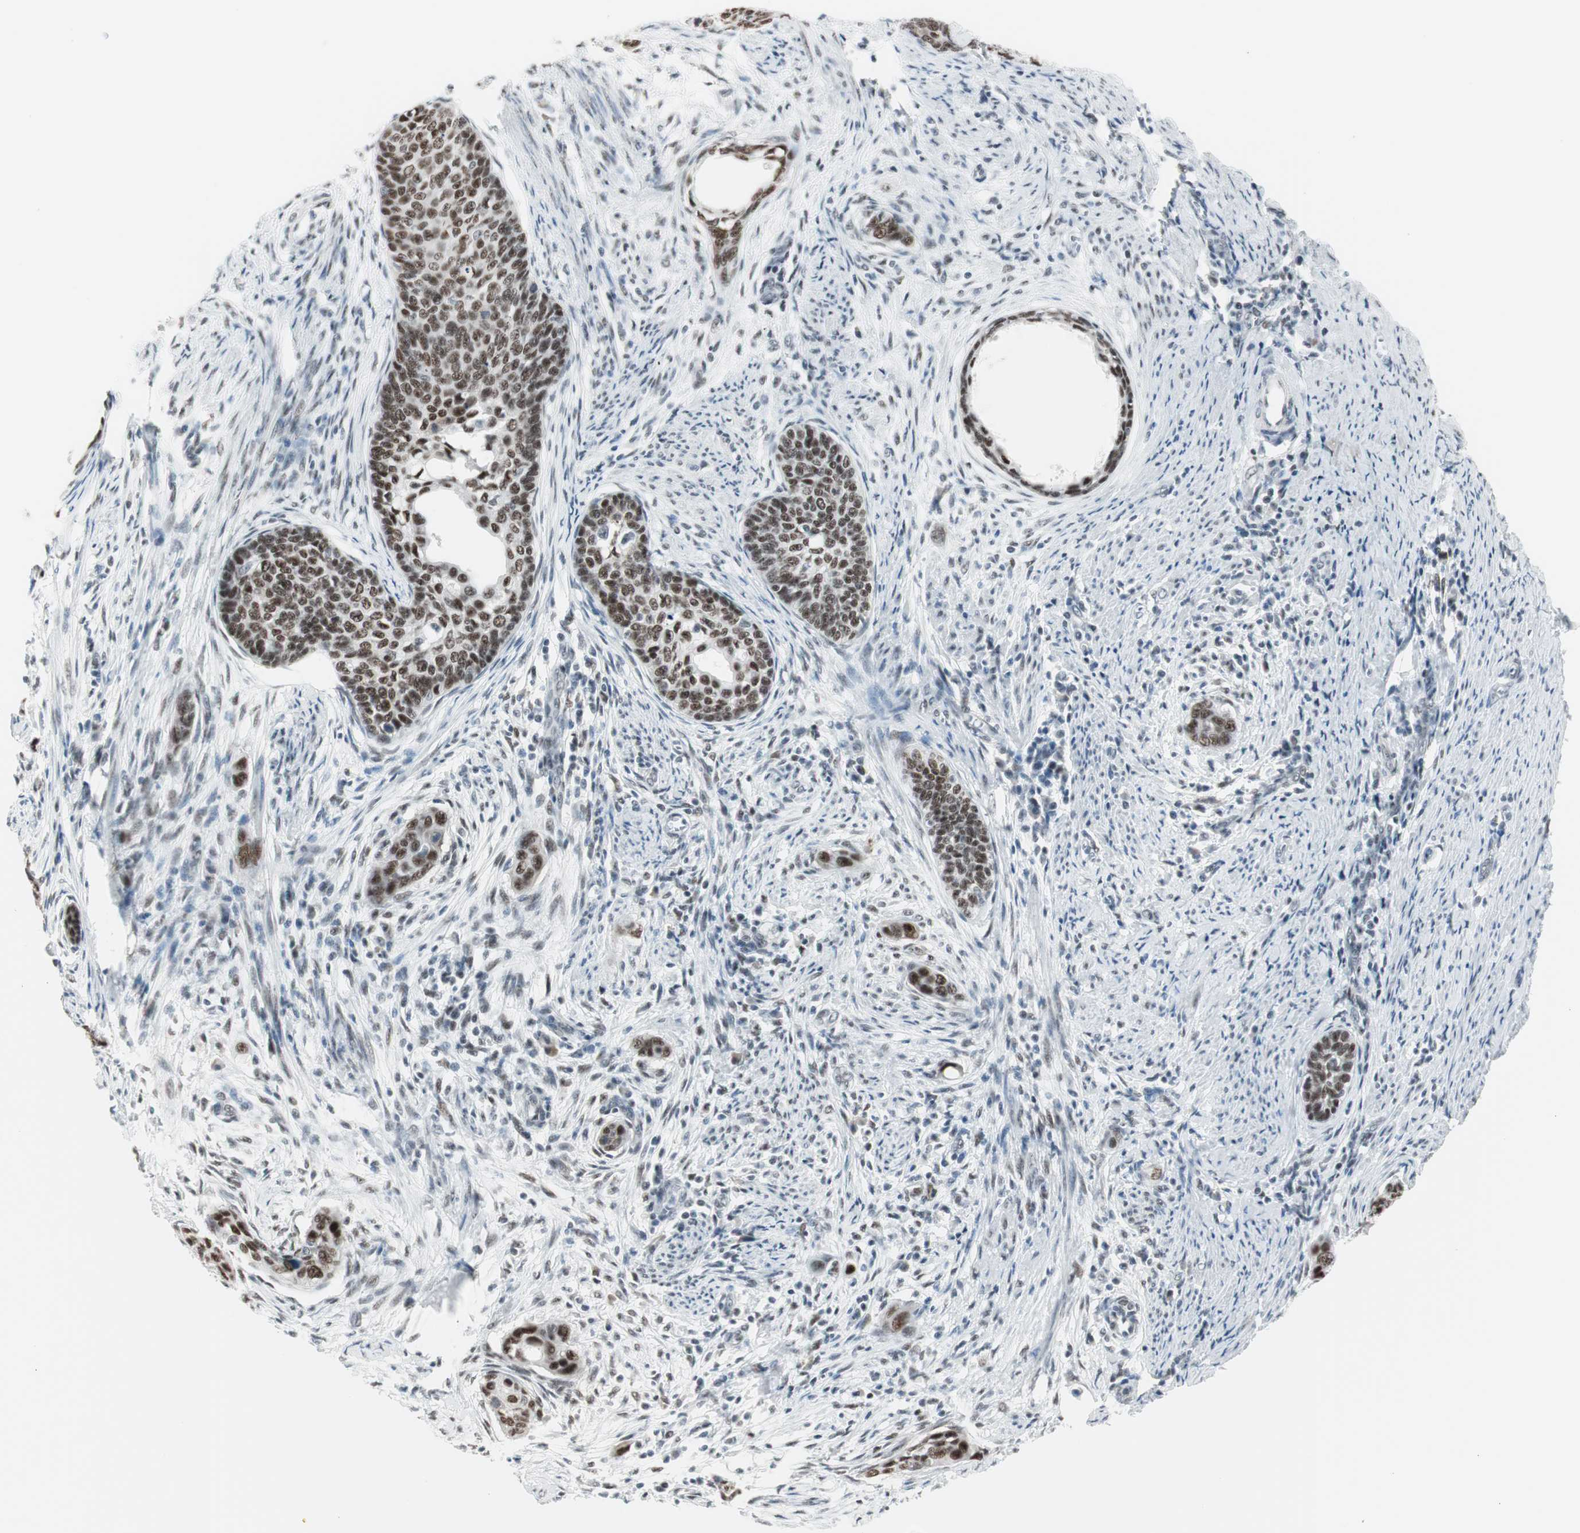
{"staining": {"intensity": "strong", "quantity": ">75%", "location": "nuclear"}, "tissue": "cervical cancer", "cell_type": "Tumor cells", "image_type": "cancer", "snomed": [{"axis": "morphology", "description": "Squamous cell carcinoma, NOS"}, {"axis": "topography", "description": "Cervix"}], "caption": "Brown immunohistochemical staining in human squamous cell carcinoma (cervical) reveals strong nuclear expression in approximately >75% of tumor cells.", "gene": "HEXIM1", "patient": {"sex": "female", "age": 33}}